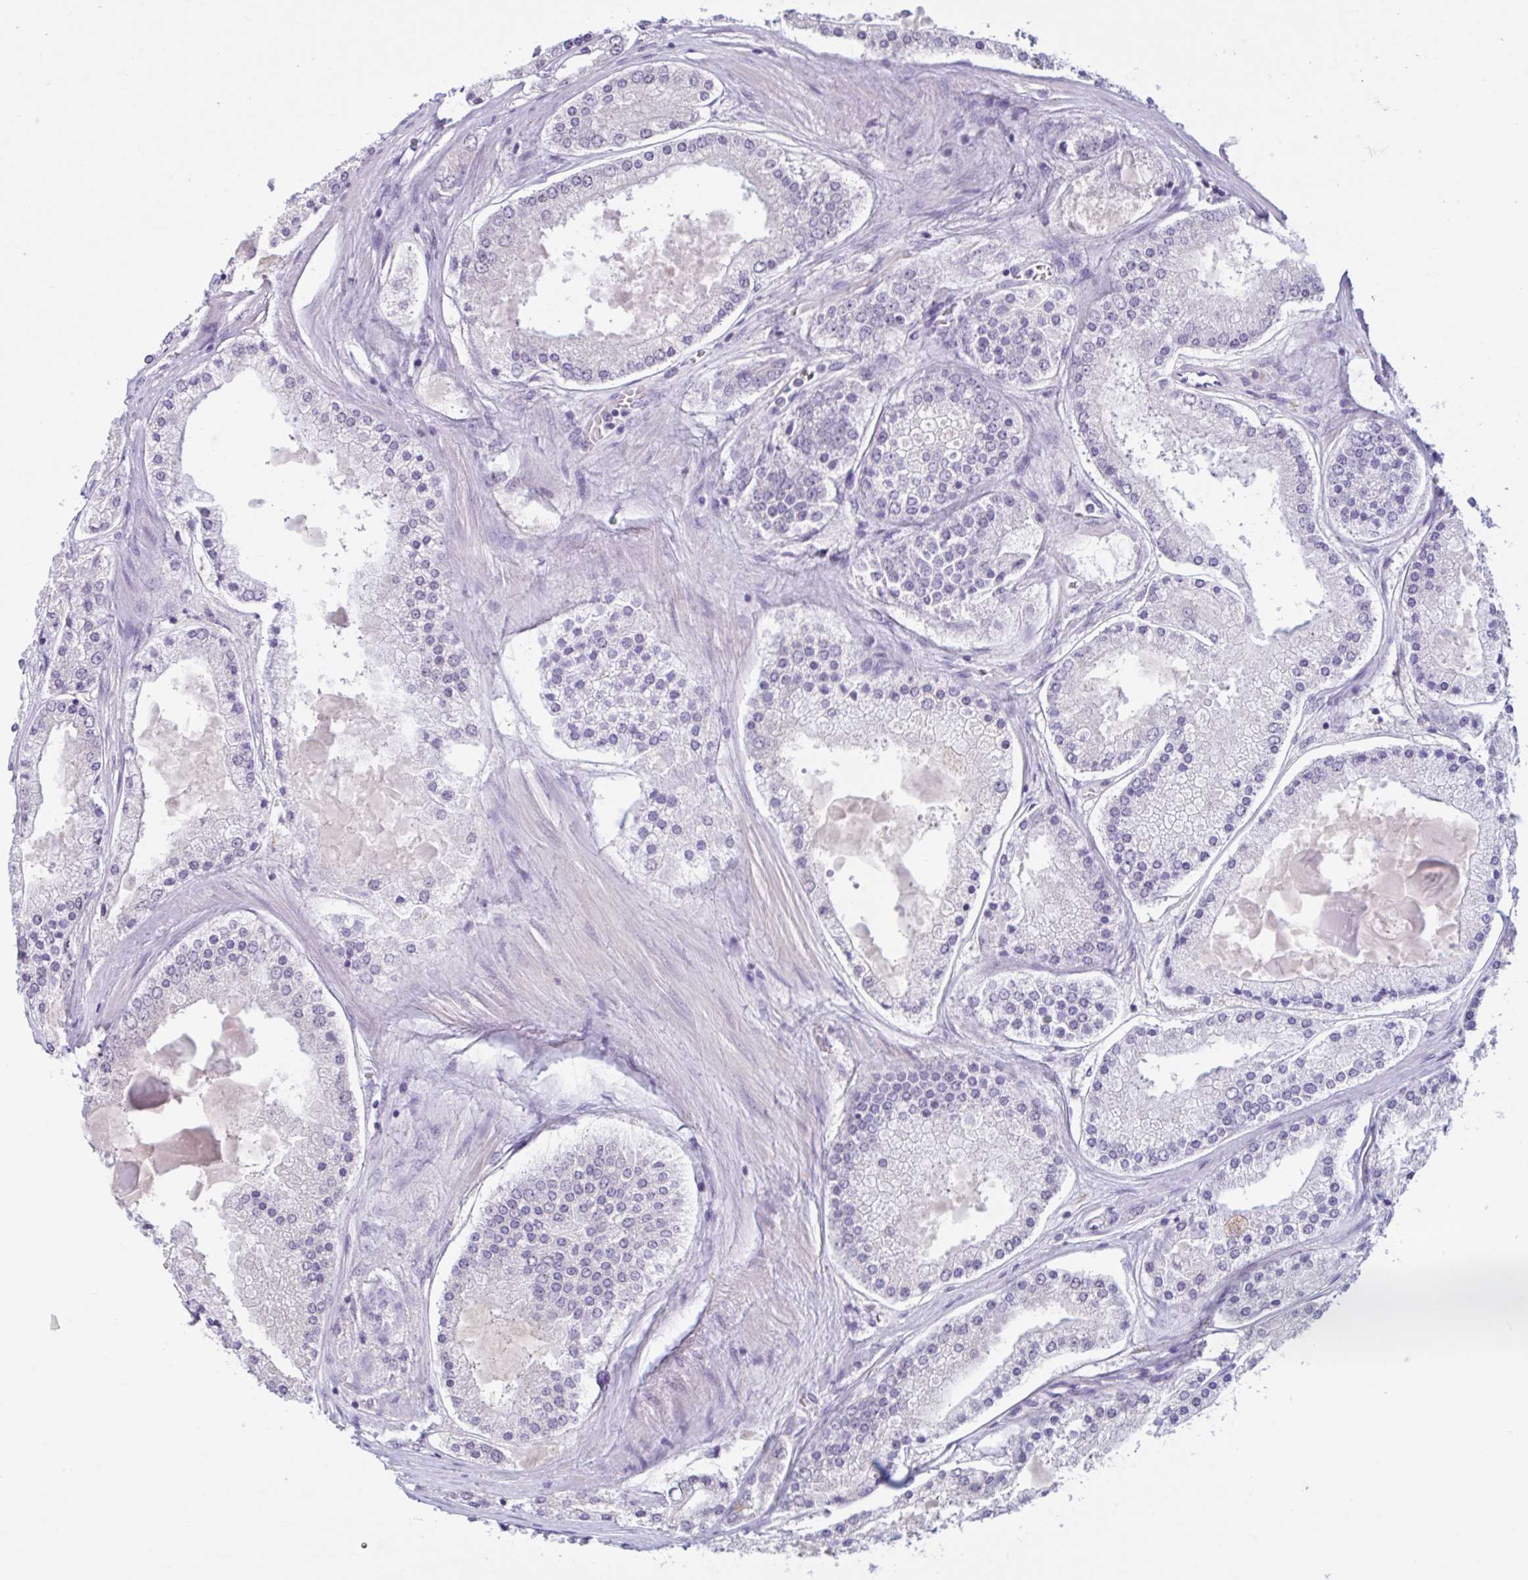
{"staining": {"intensity": "negative", "quantity": "none", "location": "none"}, "tissue": "prostate cancer", "cell_type": "Tumor cells", "image_type": "cancer", "snomed": [{"axis": "morphology", "description": "Adenocarcinoma, High grade"}, {"axis": "topography", "description": "Prostate"}], "caption": "Protein analysis of prostate cancer displays no significant positivity in tumor cells.", "gene": "CDH19", "patient": {"sex": "male", "age": 67}}